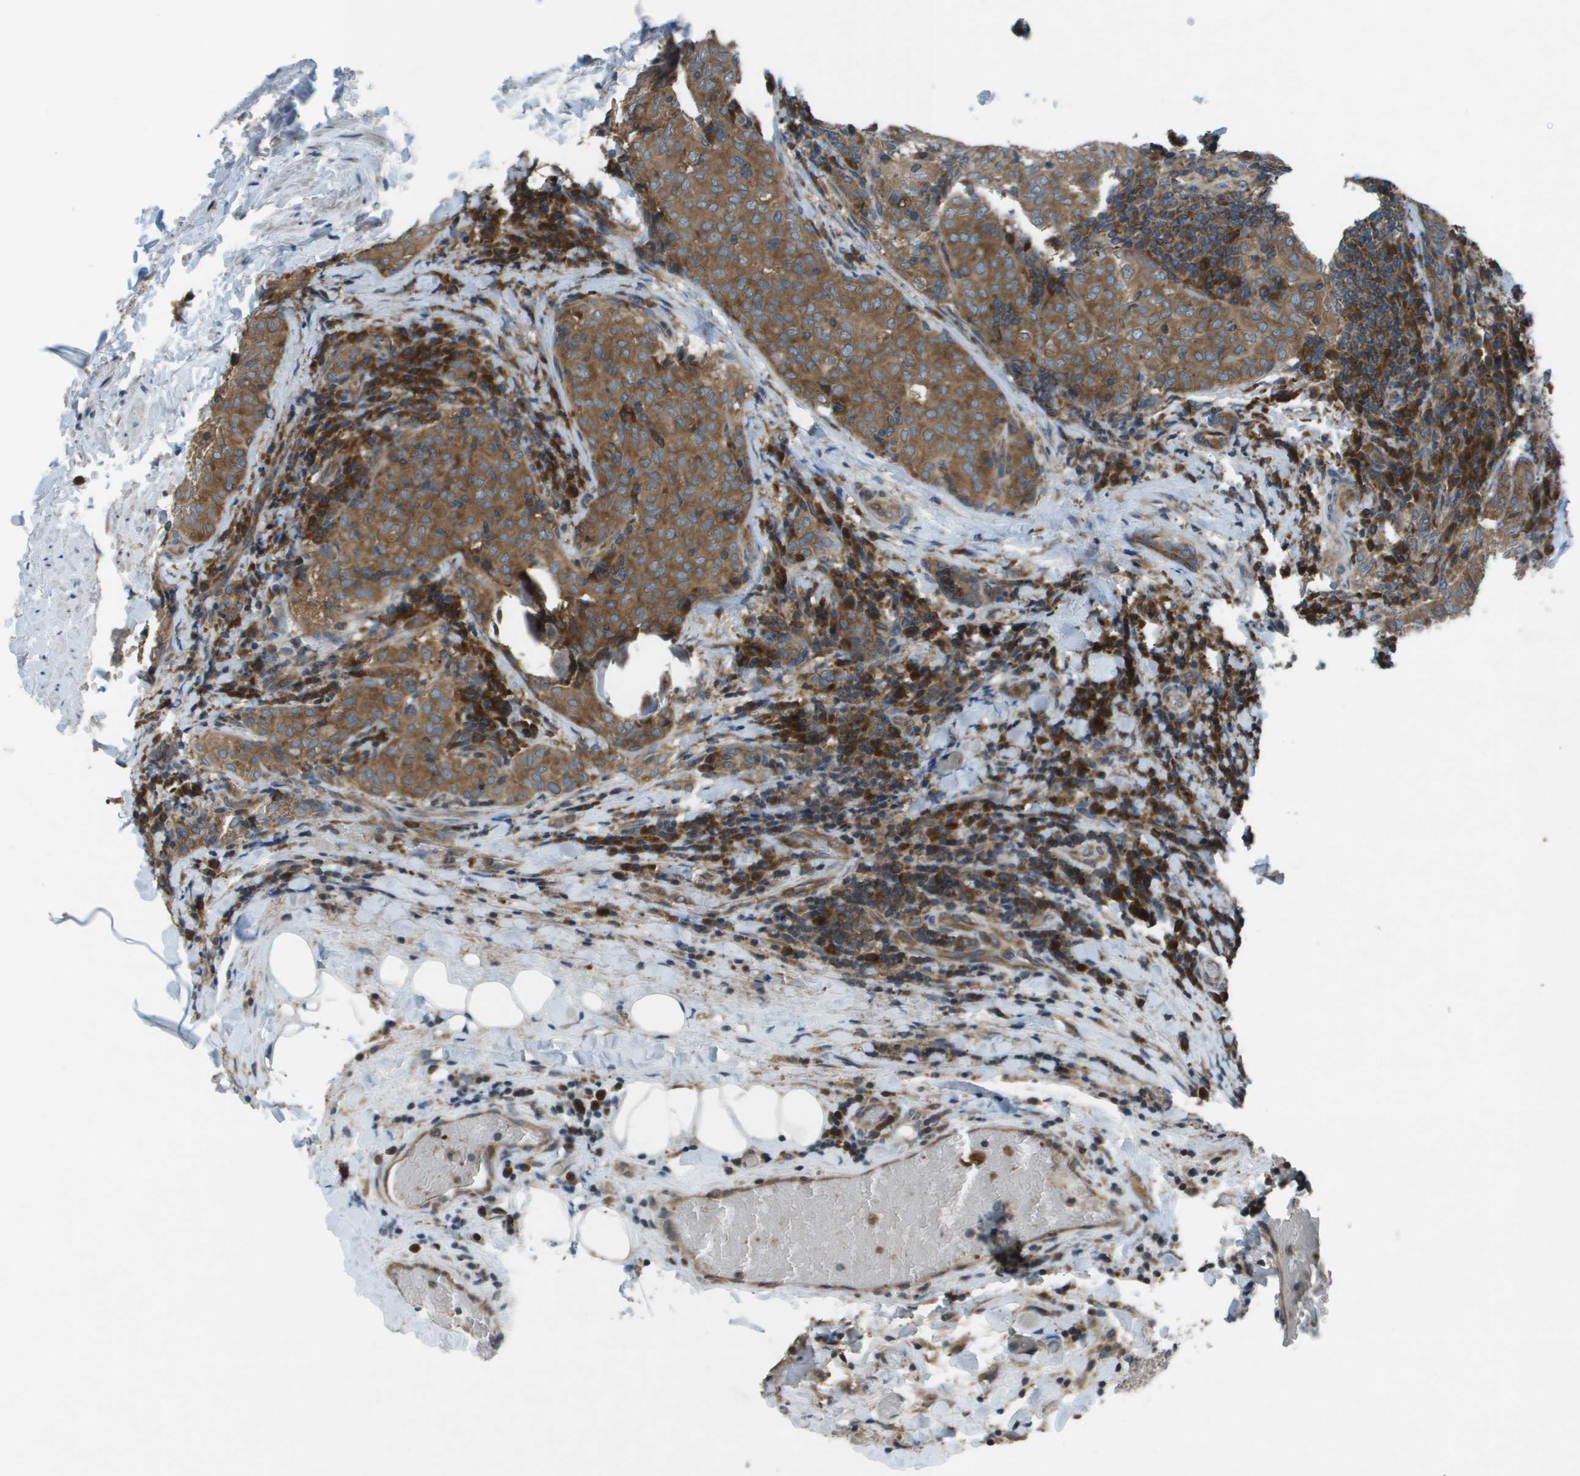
{"staining": {"intensity": "moderate", "quantity": ">75%", "location": "cytoplasmic/membranous"}, "tissue": "thyroid cancer", "cell_type": "Tumor cells", "image_type": "cancer", "snomed": [{"axis": "morphology", "description": "Normal tissue, NOS"}, {"axis": "morphology", "description": "Papillary adenocarcinoma, NOS"}, {"axis": "topography", "description": "Thyroid gland"}], "caption": "A brown stain highlights moderate cytoplasmic/membranous positivity of a protein in human thyroid papillary adenocarcinoma tumor cells.", "gene": "EIF3B", "patient": {"sex": "female", "age": 30}}